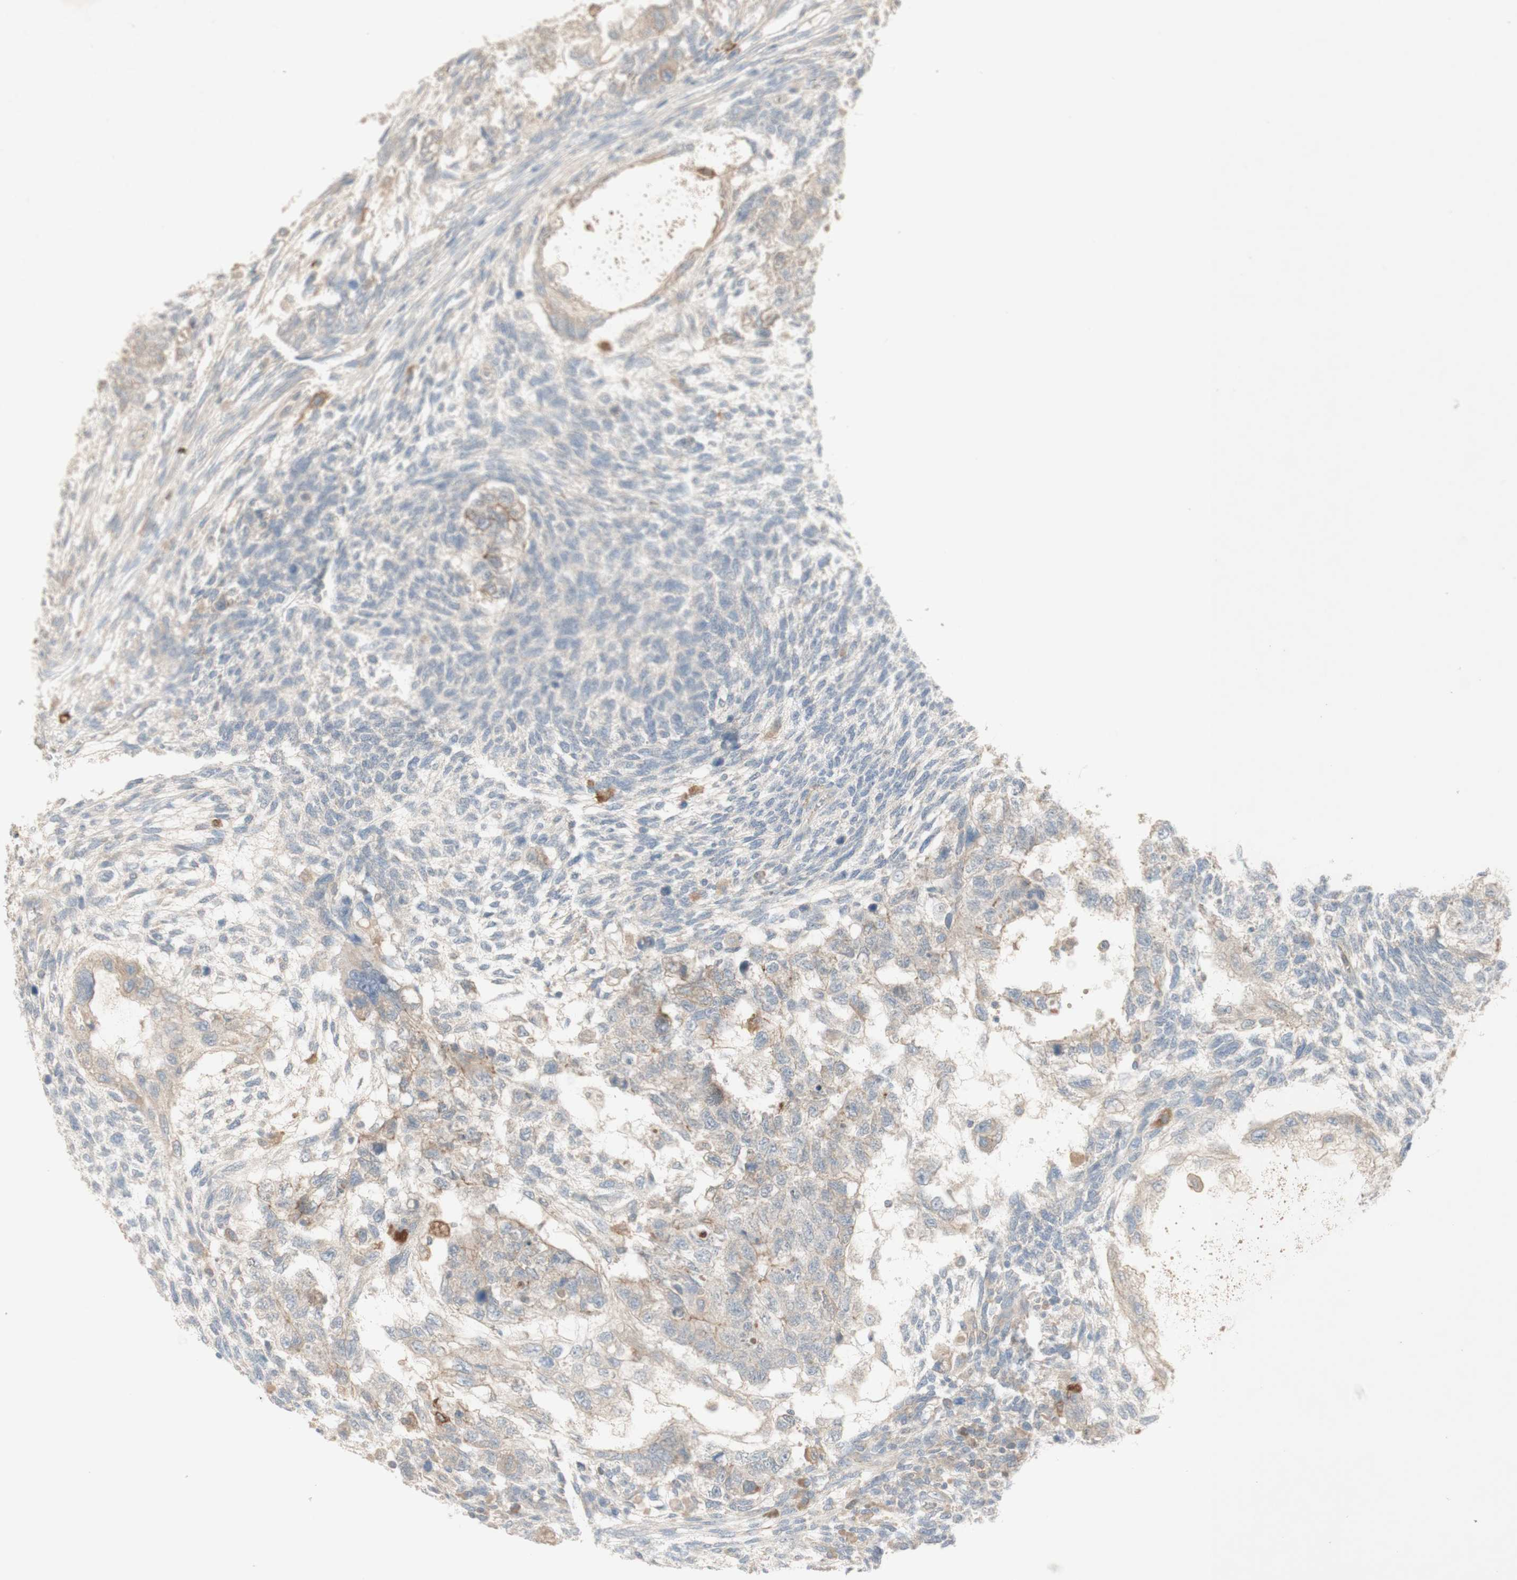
{"staining": {"intensity": "weak", "quantity": "25%-75%", "location": "cytoplasmic/membranous"}, "tissue": "testis cancer", "cell_type": "Tumor cells", "image_type": "cancer", "snomed": [{"axis": "morphology", "description": "Normal tissue, NOS"}, {"axis": "morphology", "description": "Carcinoma, Embryonal, NOS"}, {"axis": "topography", "description": "Testis"}], "caption": "This micrograph demonstrates IHC staining of human embryonal carcinoma (testis), with low weak cytoplasmic/membranous staining in about 25%-75% of tumor cells.", "gene": "PTGER4", "patient": {"sex": "male", "age": 36}}